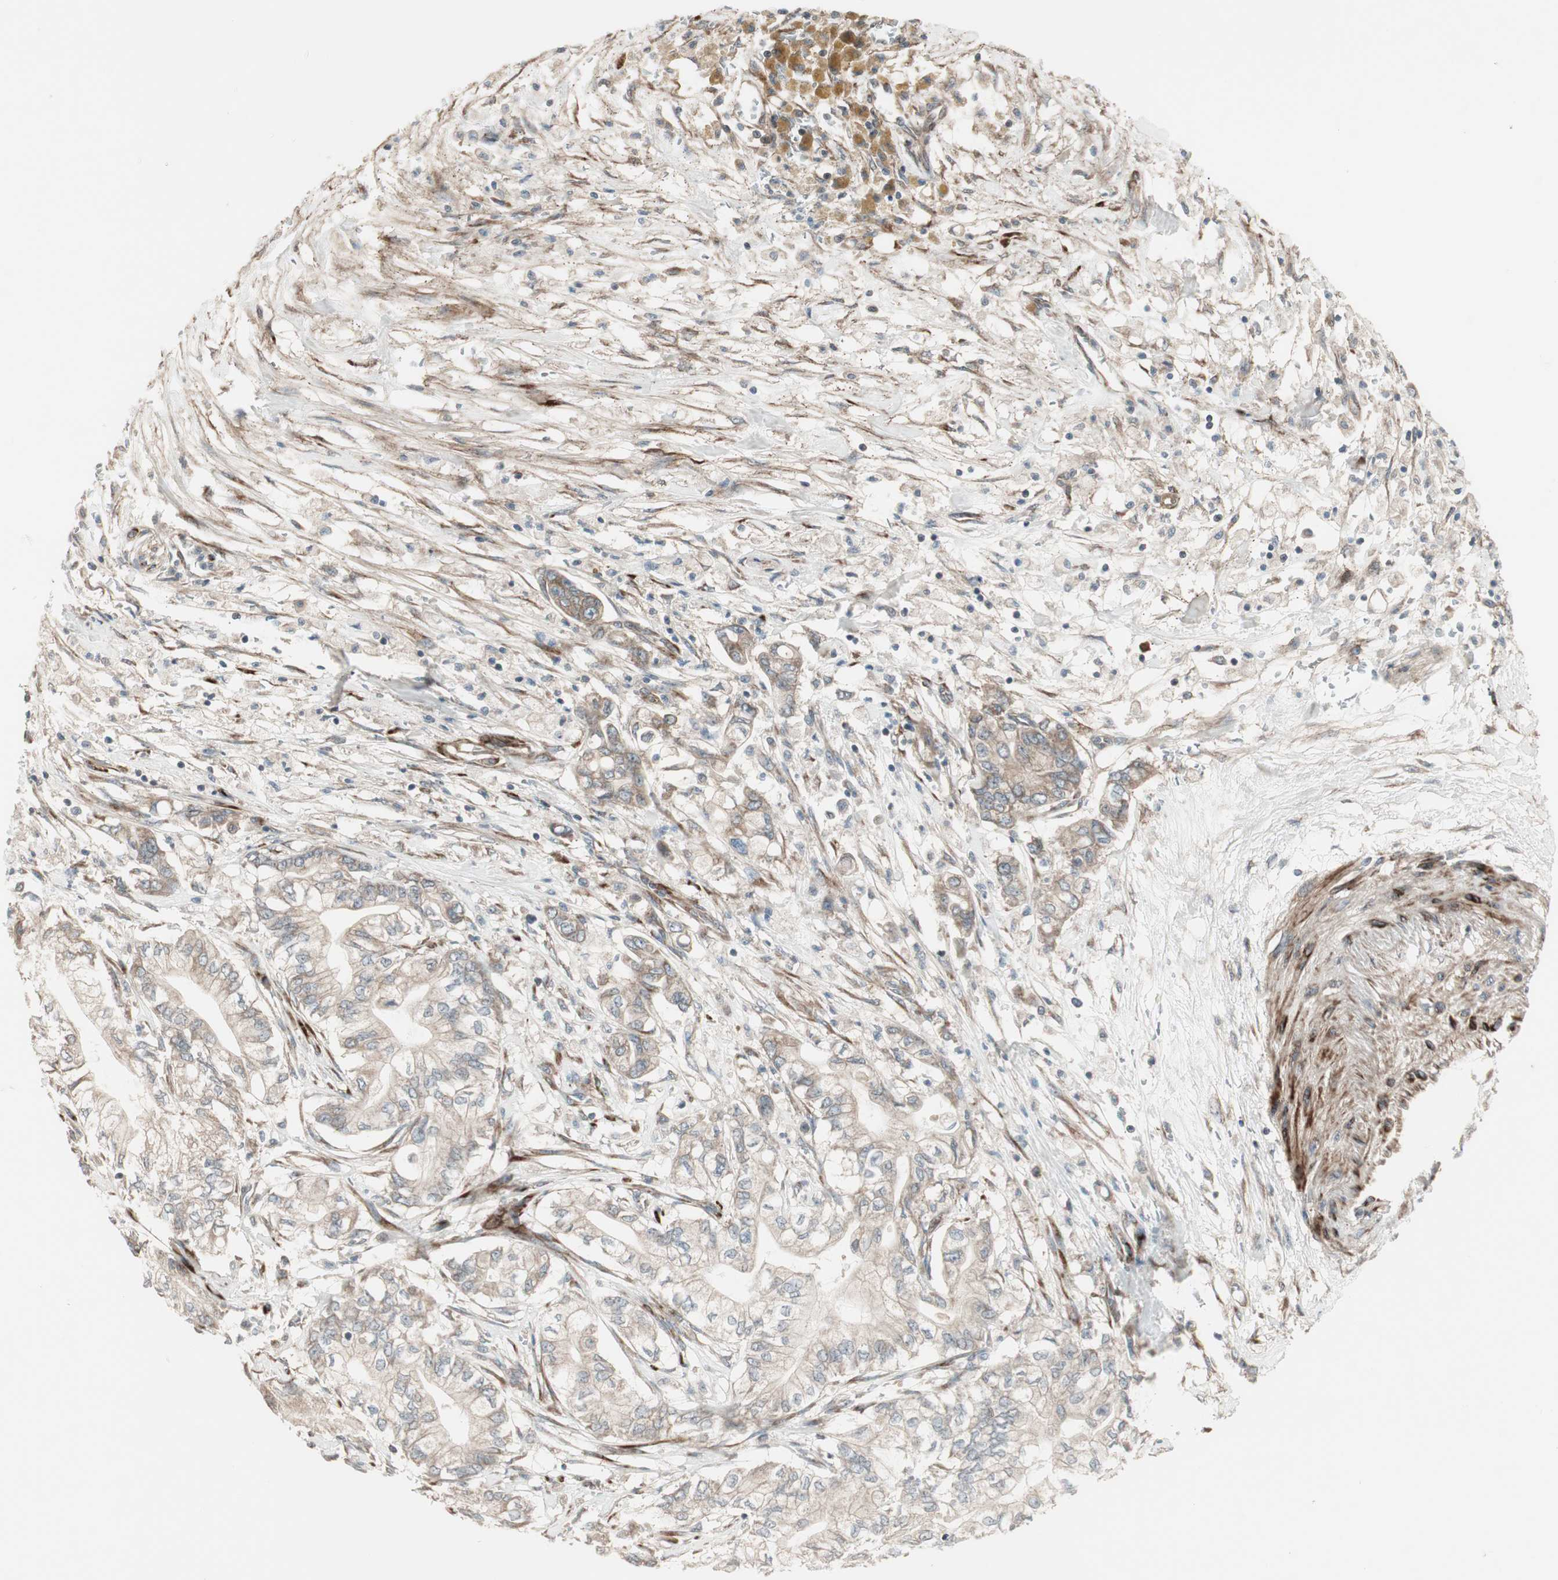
{"staining": {"intensity": "weak", "quantity": ">75%", "location": "cytoplasmic/membranous"}, "tissue": "pancreatic cancer", "cell_type": "Tumor cells", "image_type": "cancer", "snomed": [{"axis": "morphology", "description": "Adenocarcinoma, NOS"}, {"axis": "topography", "description": "Pancreas"}], "caption": "There is low levels of weak cytoplasmic/membranous staining in tumor cells of adenocarcinoma (pancreatic), as demonstrated by immunohistochemical staining (brown color).", "gene": "PPP2R5E", "patient": {"sex": "male", "age": 70}}